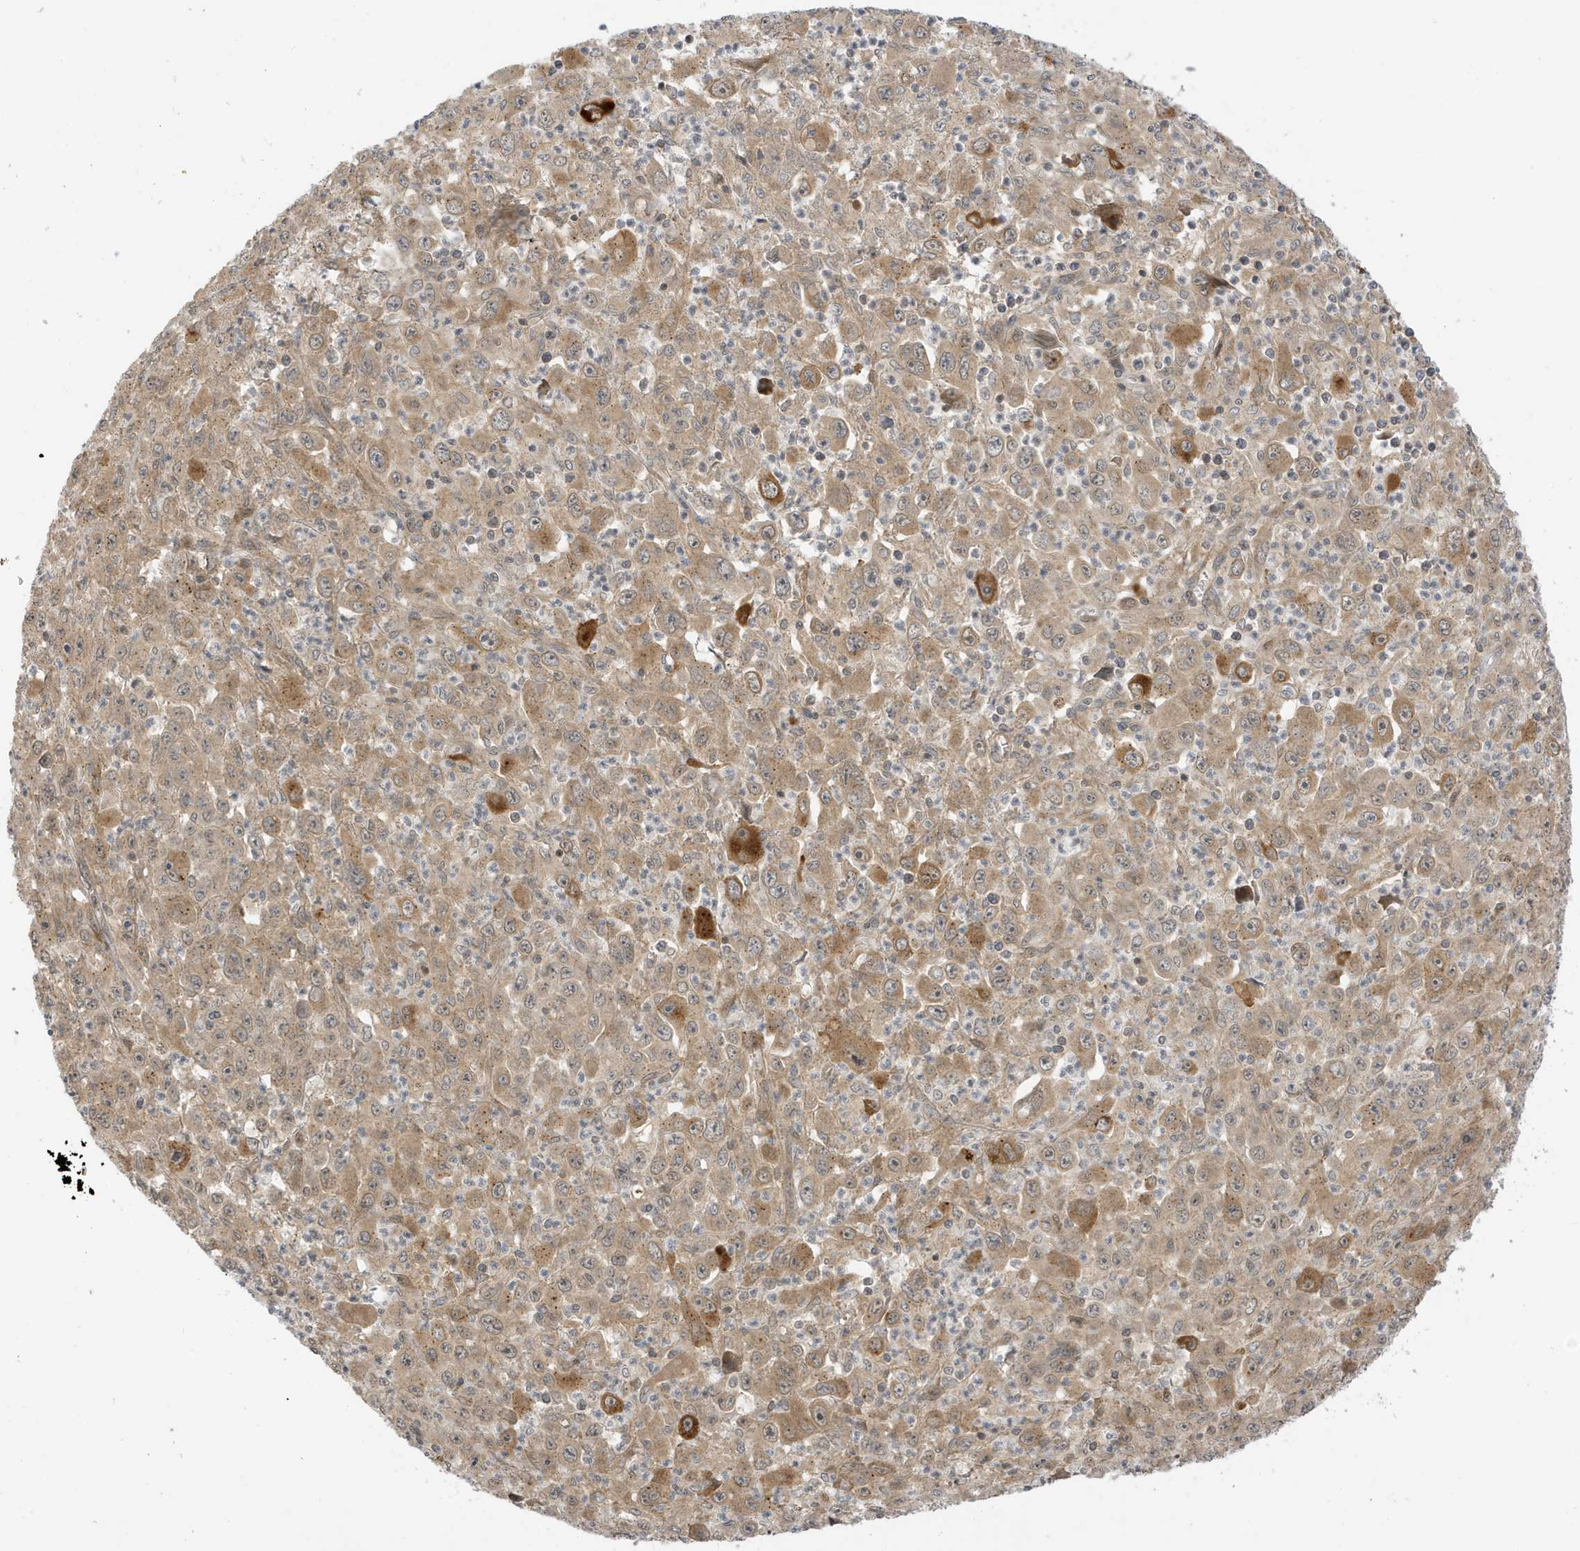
{"staining": {"intensity": "moderate", "quantity": ">75%", "location": "cytoplasmic/membranous"}, "tissue": "melanoma", "cell_type": "Tumor cells", "image_type": "cancer", "snomed": [{"axis": "morphology", "description": "Malignant melanoma, Metastatic site"}, {"axis": "topography", "description": "Skin"}], "caption": "Protein expression analysis of malignant melanoma (metastatic site) displays moderate cytoplasmic/membranous staining in approximately >75% of tumor cells. The staining was performed using DAB to visualize the protein expression in brown, while the nuclei were stained in blue with hematoxylin (Magnification: 20x).", "gene": "TAB3", "patient": {"sex": "female", "age": 56}}